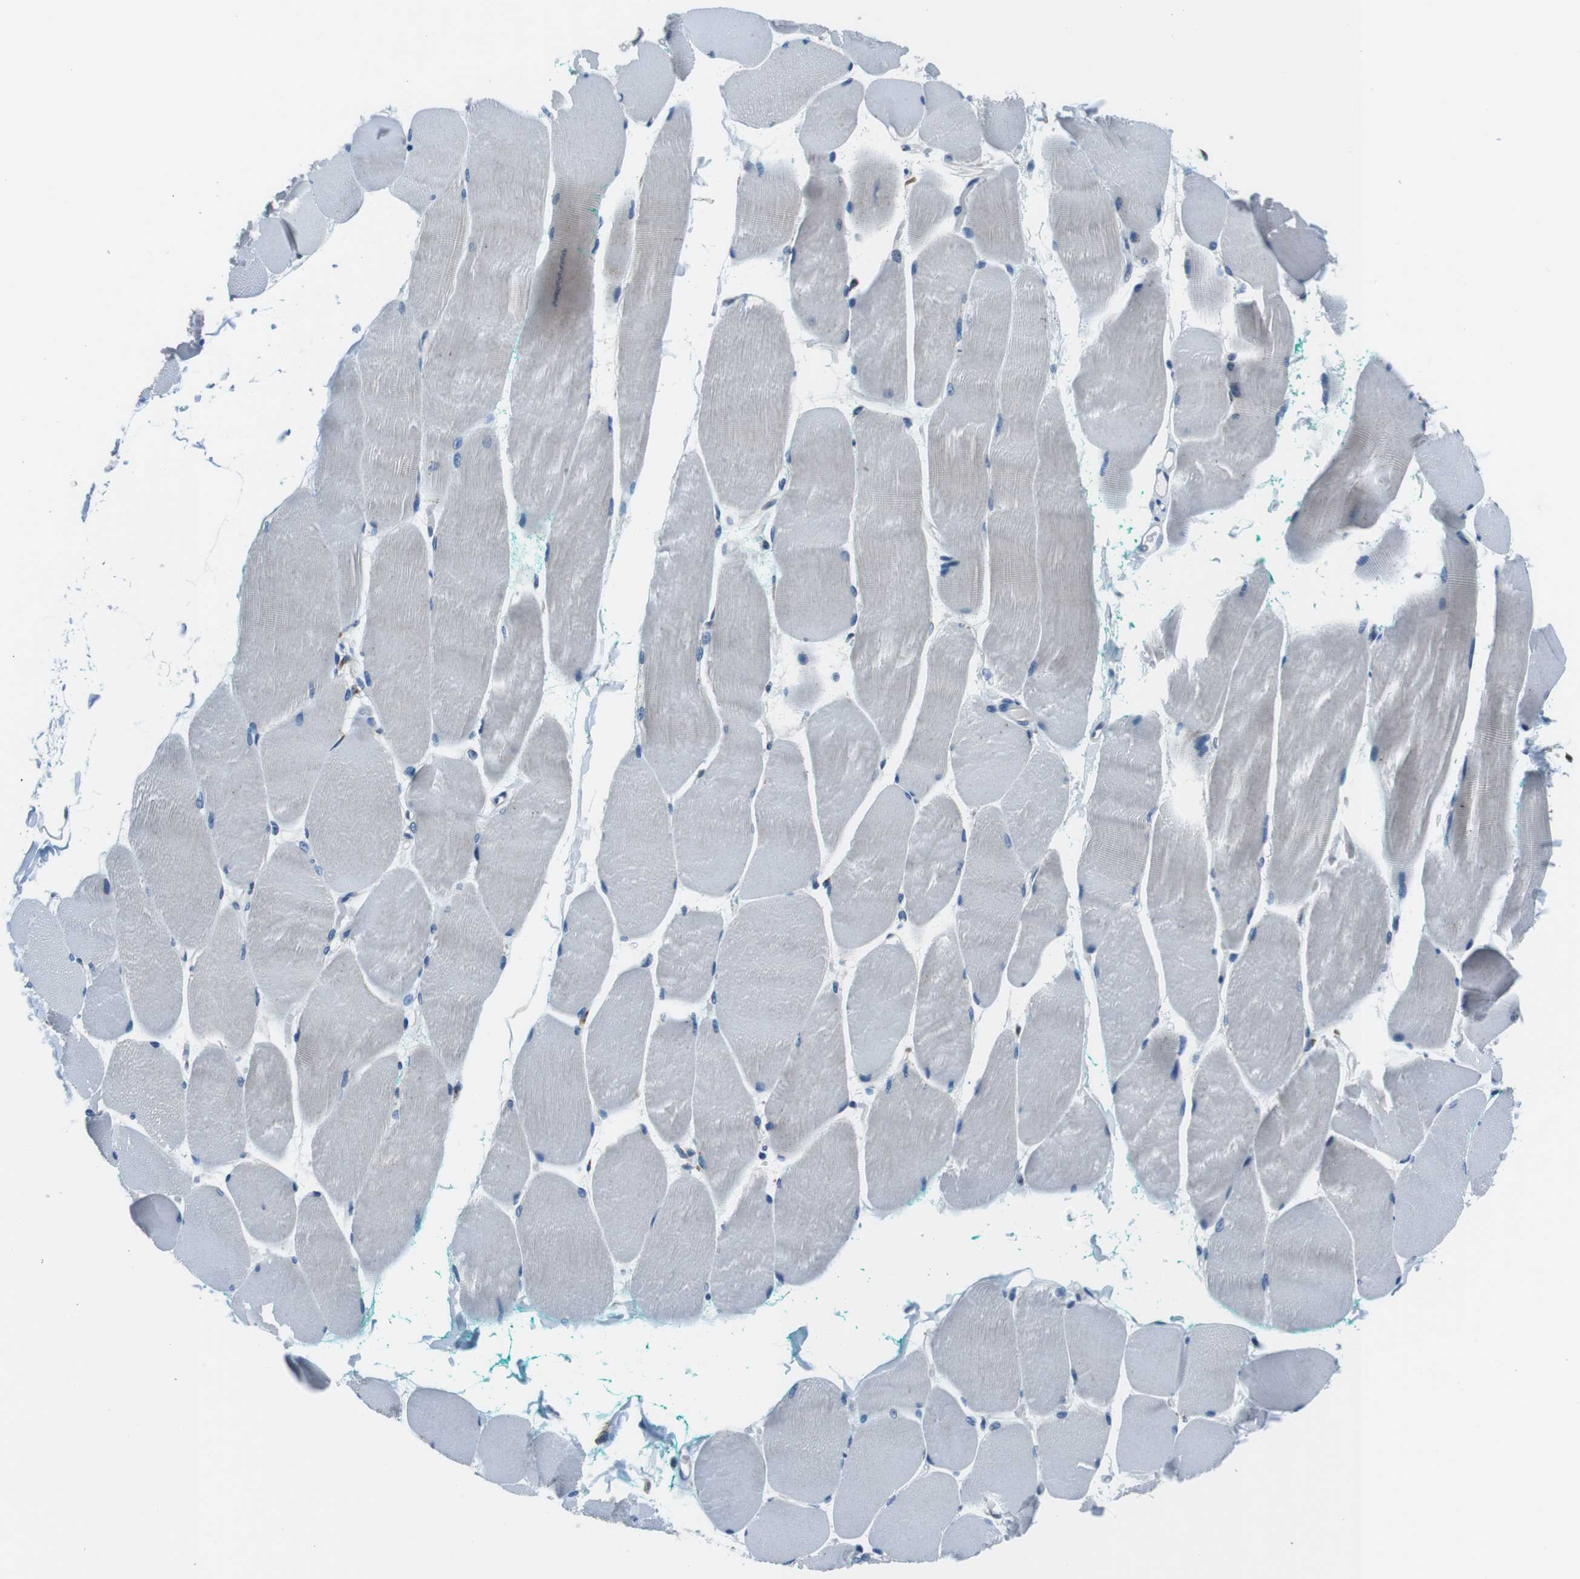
{"staining": {"intensity": "negative", "quantity": "none", "location": "none"}, "tissue": "skeletal muscle", "cell_type": "Myocytes", "image_type": "normal", "snomed": [{"axis": "morphology", "description": "Normal tissue, NOS"}, {"axis": "morphology", "description": "Squamous cell carcinoma, NOS"}, {"axis": "topography", "description": "Skeletal muscle"}], "caption": "This is an IHC micrograph of unremarkable skeletal muscle. There is no positivity in myocytes.", "gene": "NUCB2", "patient": {"sex": "male", "age": 51}}